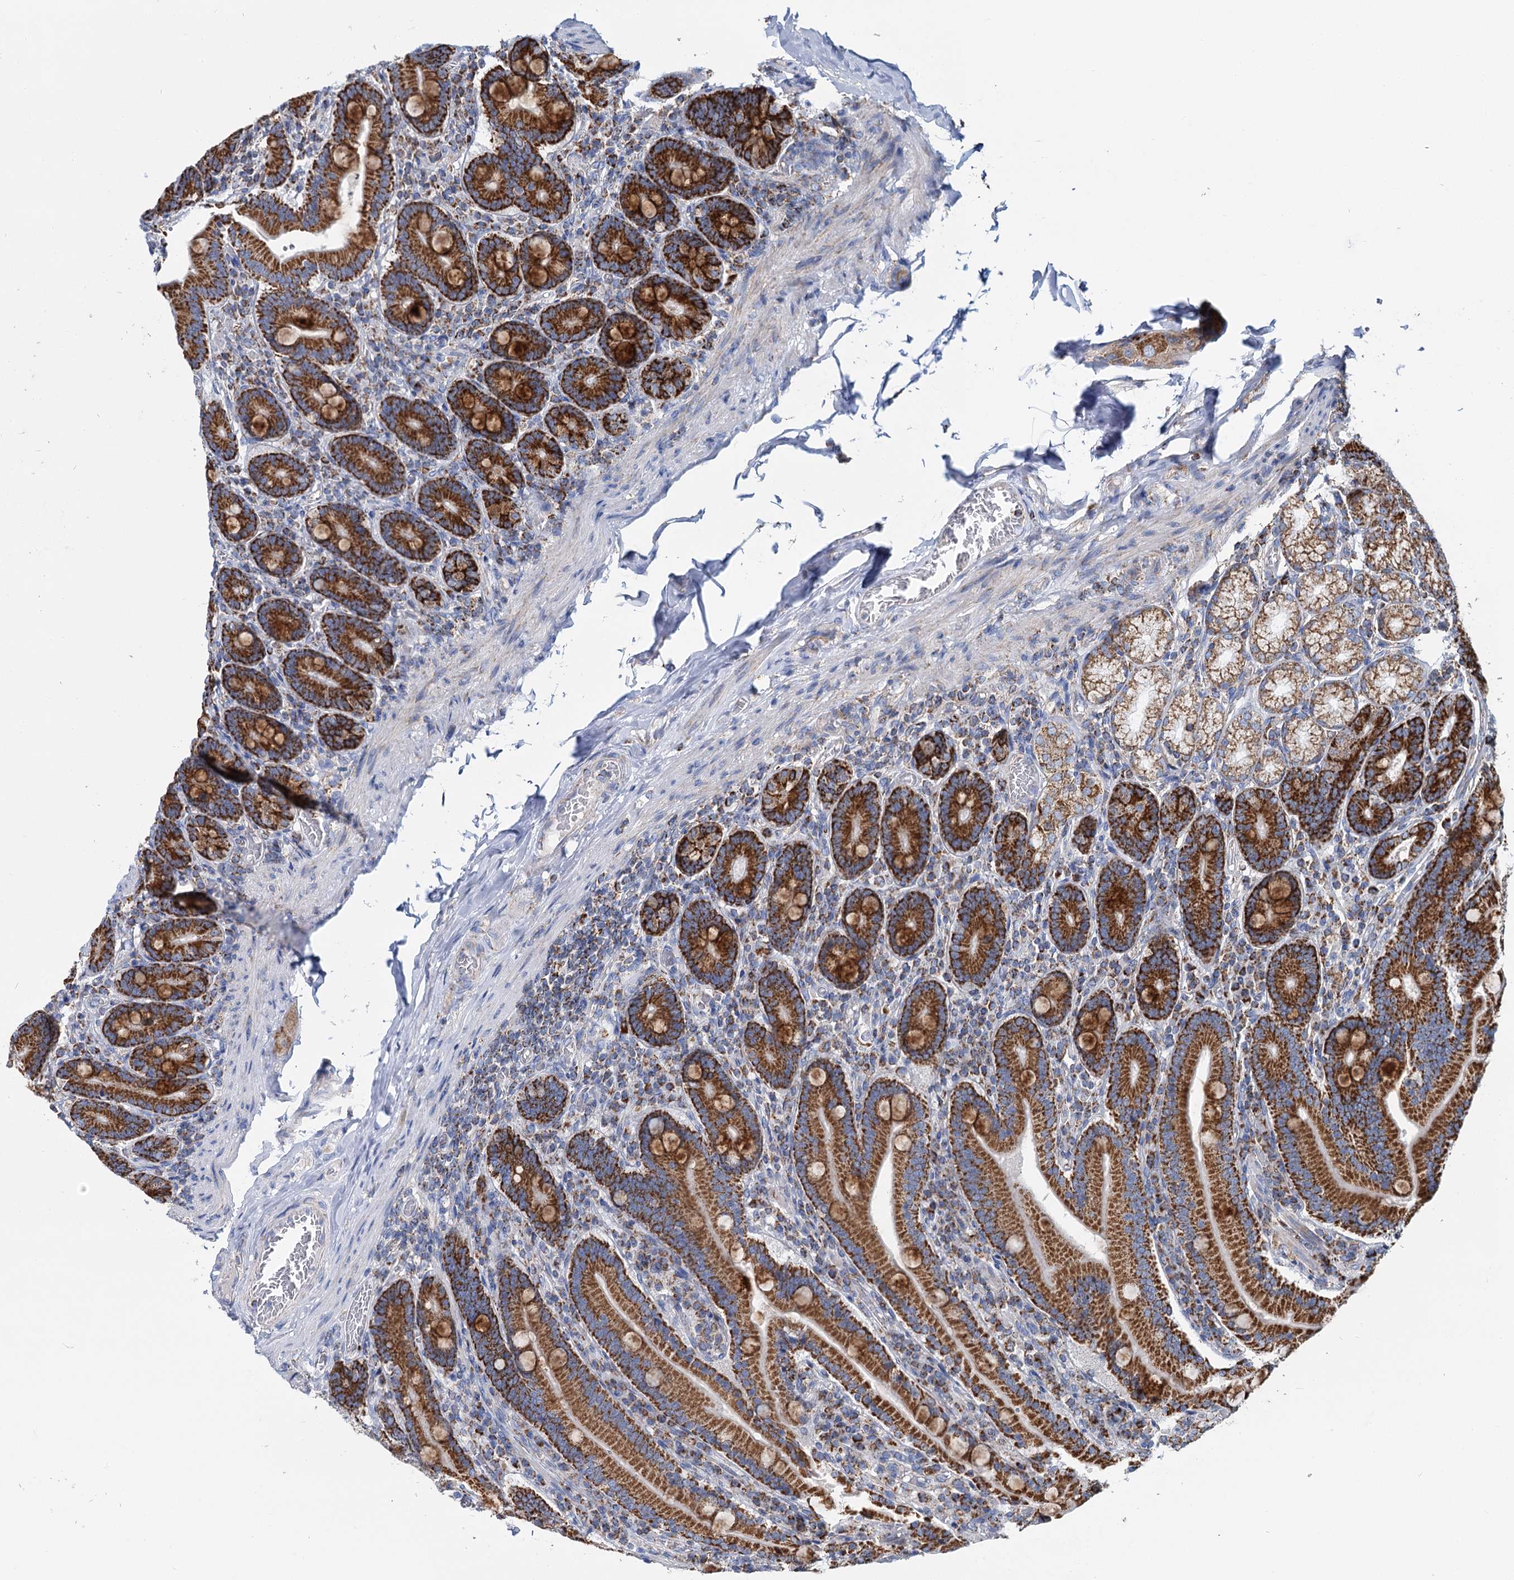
{"staining": {"intensity": "strong", "quantity": ">75%", "location": "cytoplasmic/membranous"}, "tissue": "duodenum", "cell_type": "Glandular cells", "image_type": "normal", "snomed": [{"axis": "morphology", "description": "Normal tissue, NOS"}, {"axis": "topography", "description": "Duodenum"}], "caption": "A brown stain labels strong cytoplasmic/membranous expression of a protein in glandular cells of normal human duodenum. The staining is performed using DAB brown chromogen to label protein expression. The nuclei are counter-stained blue using hematoxylin.", "gene": "CCP110", "patient": {"sex": "female", "age": 62}}